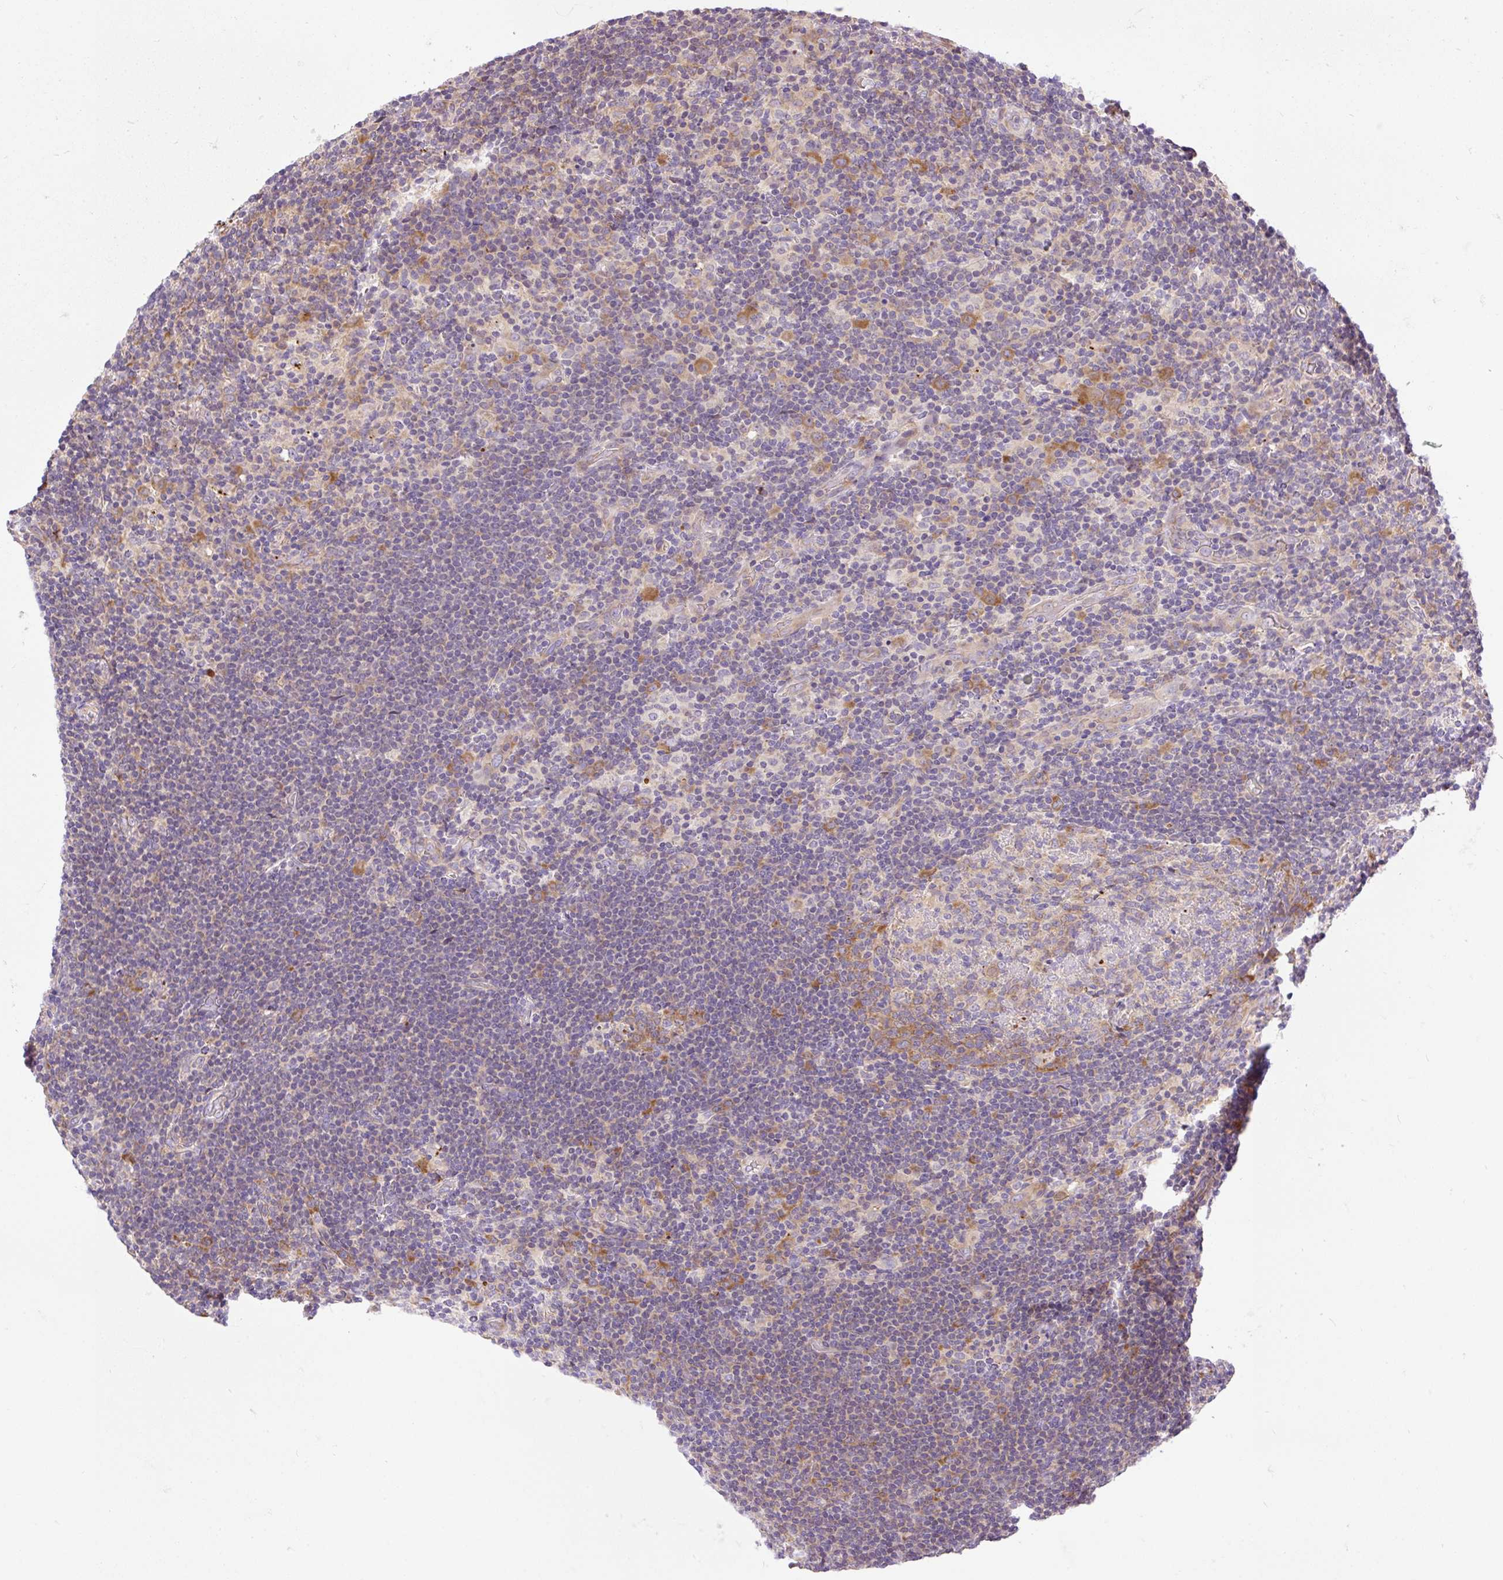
{"staining": {"intensity": "moderate", "quantity": "25%-75%", "location": "cytoplasmic/membranous"}, "tissue": "lymphoma", "cell_type": "Tumor cells", "image_type": "cancer", "snomed": [{"axis": "morphology", "description": "Hodgkin's disease, NOS"}, {"axis": "topography", "description": "Lymph node"}], "caption": "This histopathology image exhibits IHC staining of human Hodgkin's disease, with medium moderate cytoplasmic/membranous expression in about 25%-75% of tumor cells.", "gene": "GPR45", "patient": {"sex": "female", "age": 57}}